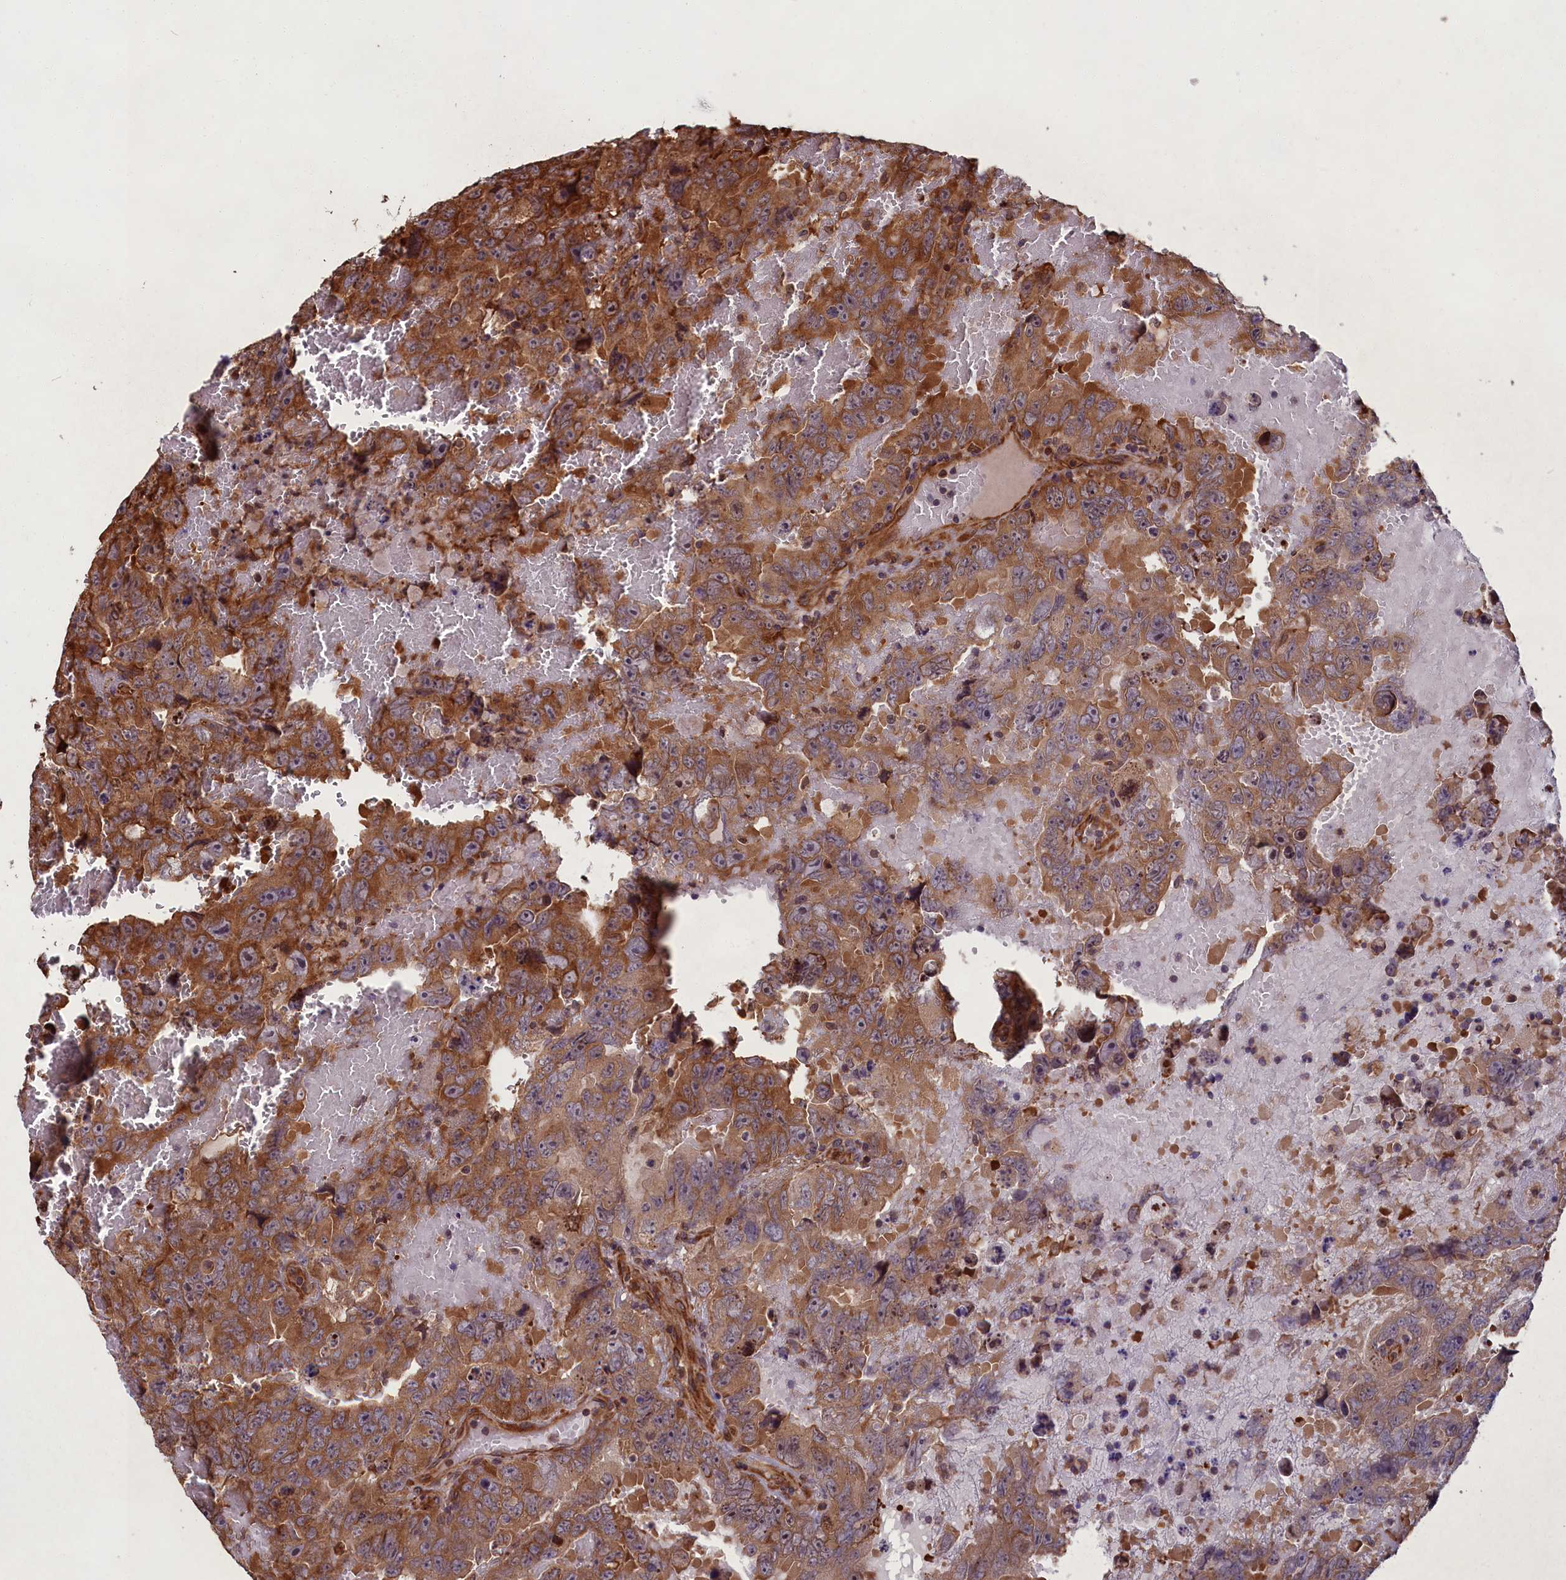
{"staining": {"intensity": "moderate", "quantity": ">75%", "location": "cytoplasmic/membranous"}, "tissue": "testis cancer", "cell_type": "Tumor cells", "image_type": "cancer", "snomed": [{"axis": "morphology", "description": "Carcinoma, Embryonal, NOS"}, {"axis": "topography", "description": "Testis"}], "caption": "IHC (DAB) staining of human embryonal carcinoma (testis) shows moderate cytoplasmic/membranous protein positivity in about >75% of tumor cells.", "gene": "CCDC124", "patient": {"sex": "male", "age": 45}}